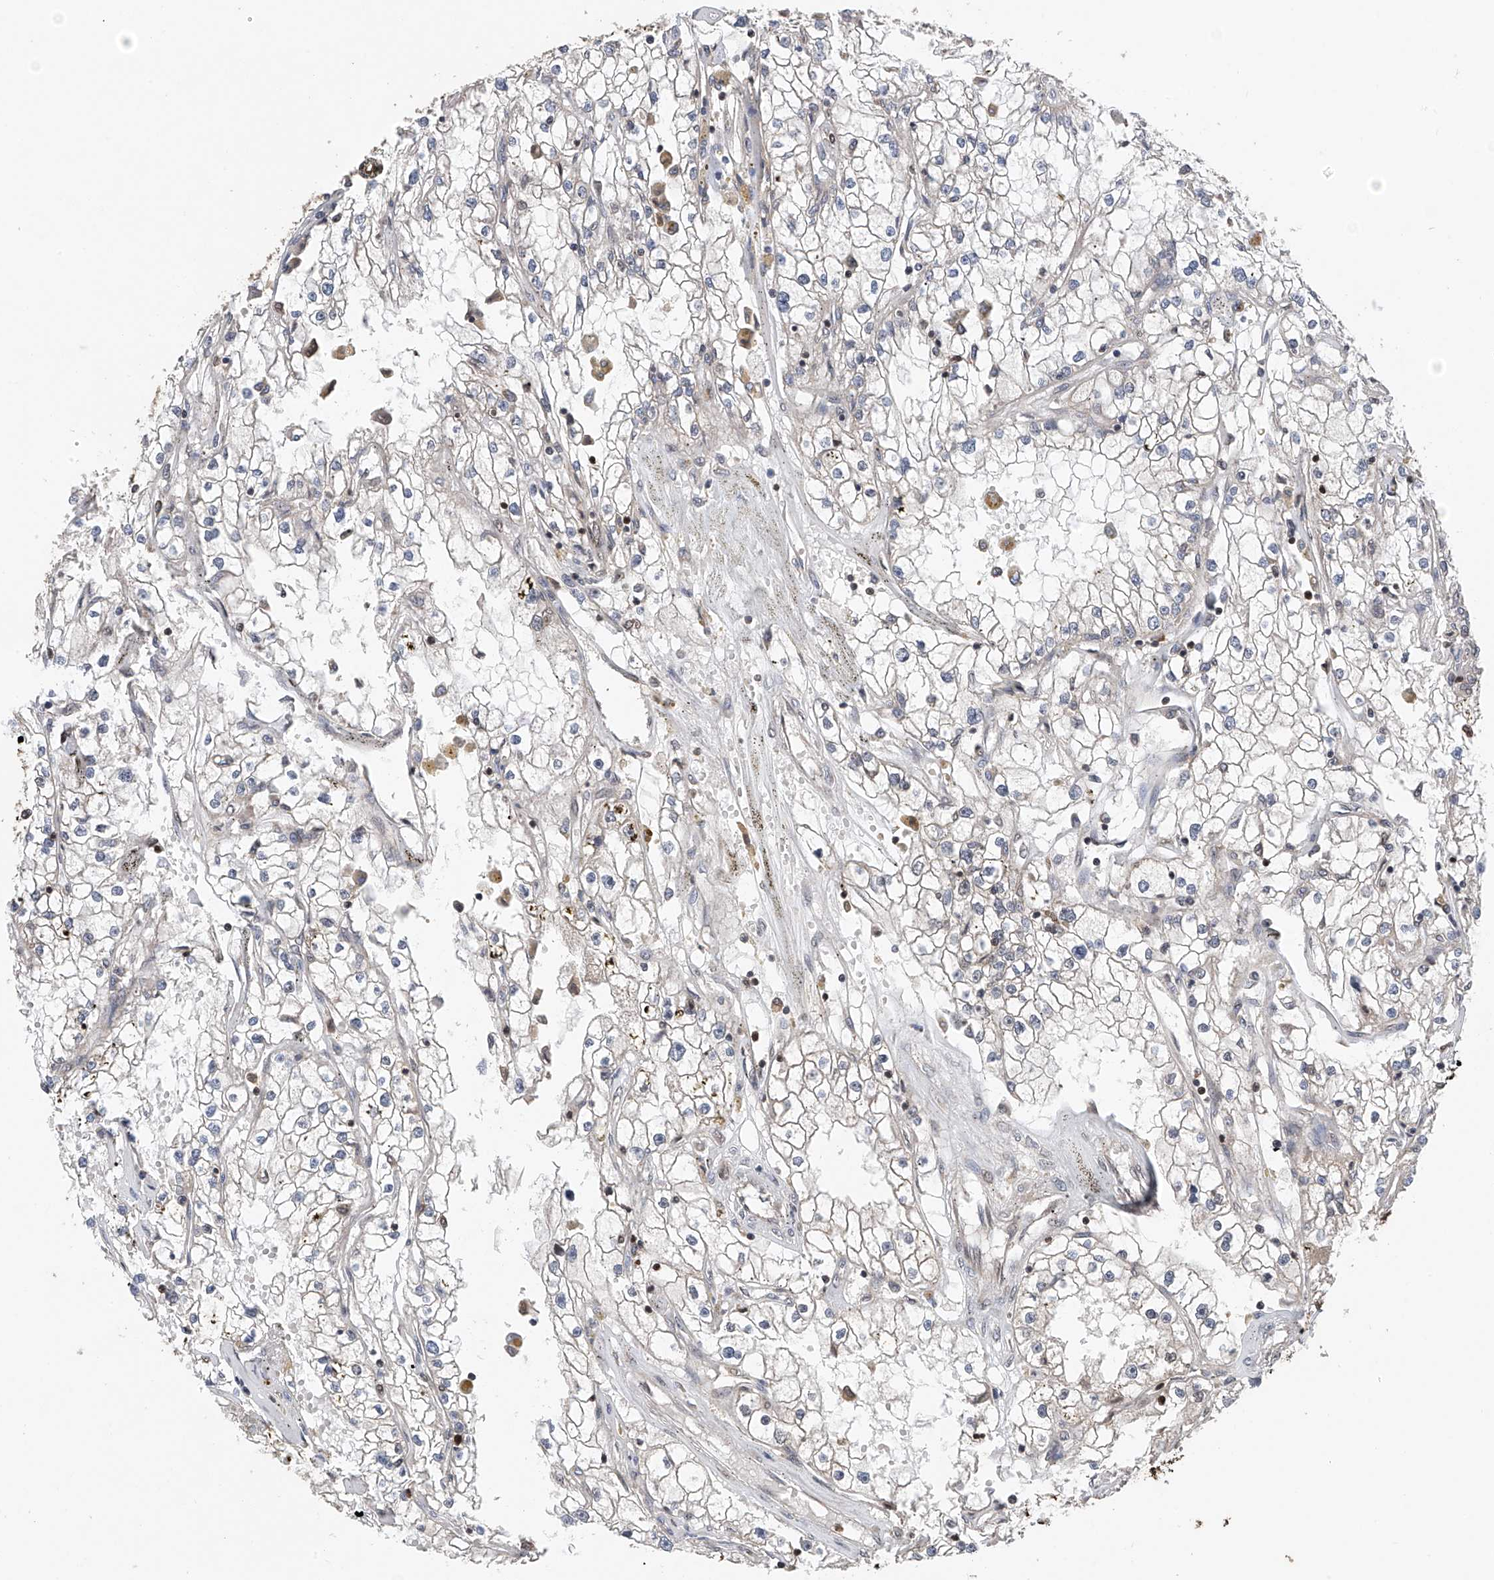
{"staining": {"intensity": "negative", "quantity": "none", "location": "none"}, "tissue": "renal cancer", "cell_type": "Tumor cells", "image_type": "cancer", "snomed": [{"axis": "morphology", "description": "Adenocarcinoma, NOS"}, {"axis": "topography", "description": "Kidney"}], "caption": "Image shows no protein expression in tumor cells of adenocarcinoma (renal) tissue.", "gene": "DNAJC9", "patient": {"sex": "male", "age": 56}}